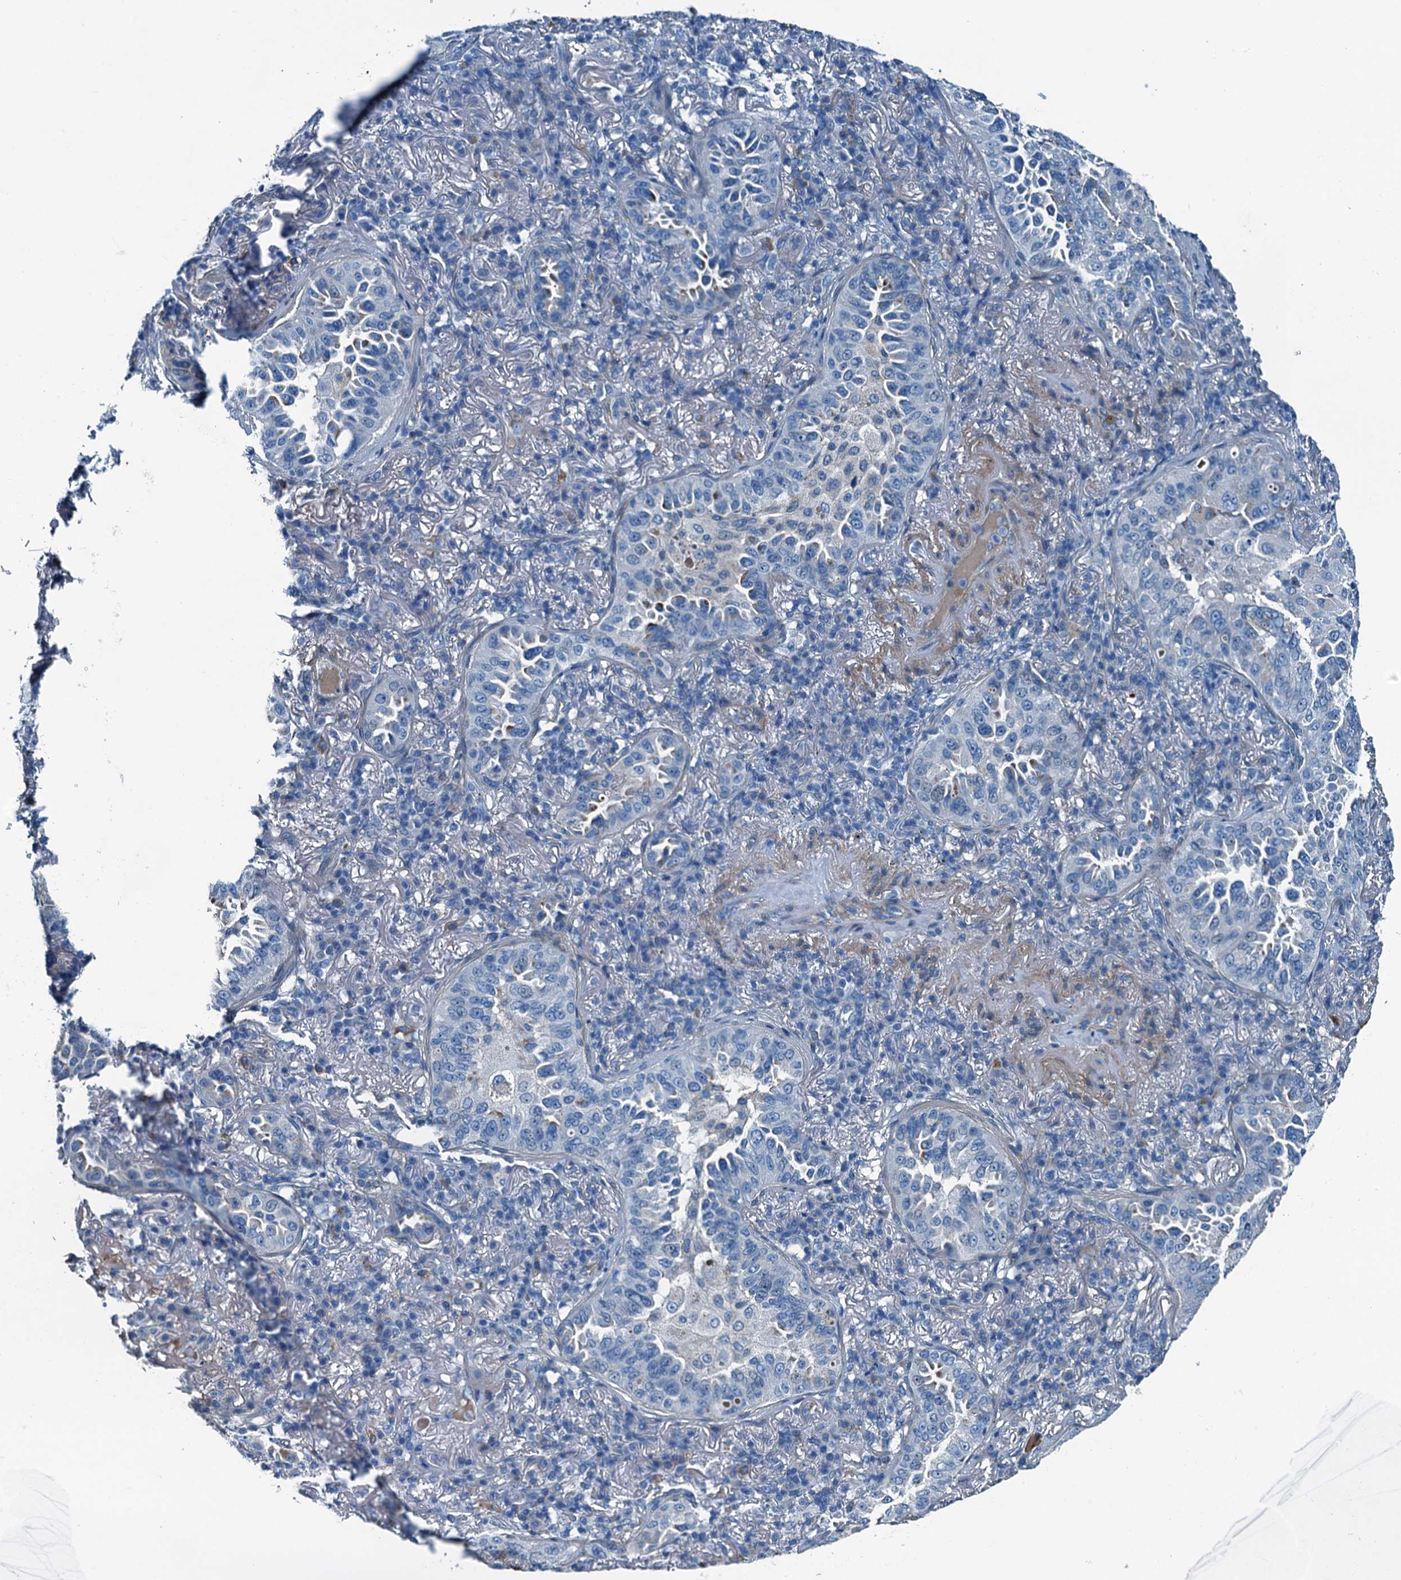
{"staining": {"intensity": "negative", "quantity": "none", "location": "none"}, "tissue": "lung cancer", "cell_type": "Tumor cells", "image_type": "cancer", "snomed": [{"axis": "morphology", "description": "Adenocarcinoma, NOS"}, {"axis": "topography", "description": "Lung"}], "caption": "Histopathology image shows no protein expression in tumor cells of lung cancer (adenocarcinoma) tissue. Brightfield microscopy of immunohistochemistry stained with DAB (3,3'-diaminobenzidine) (brown) and hematoxylin (blue), captured at high magnification.", "gene": "RAB3IL1", "patient": {"sex": "female", "age": 69}}